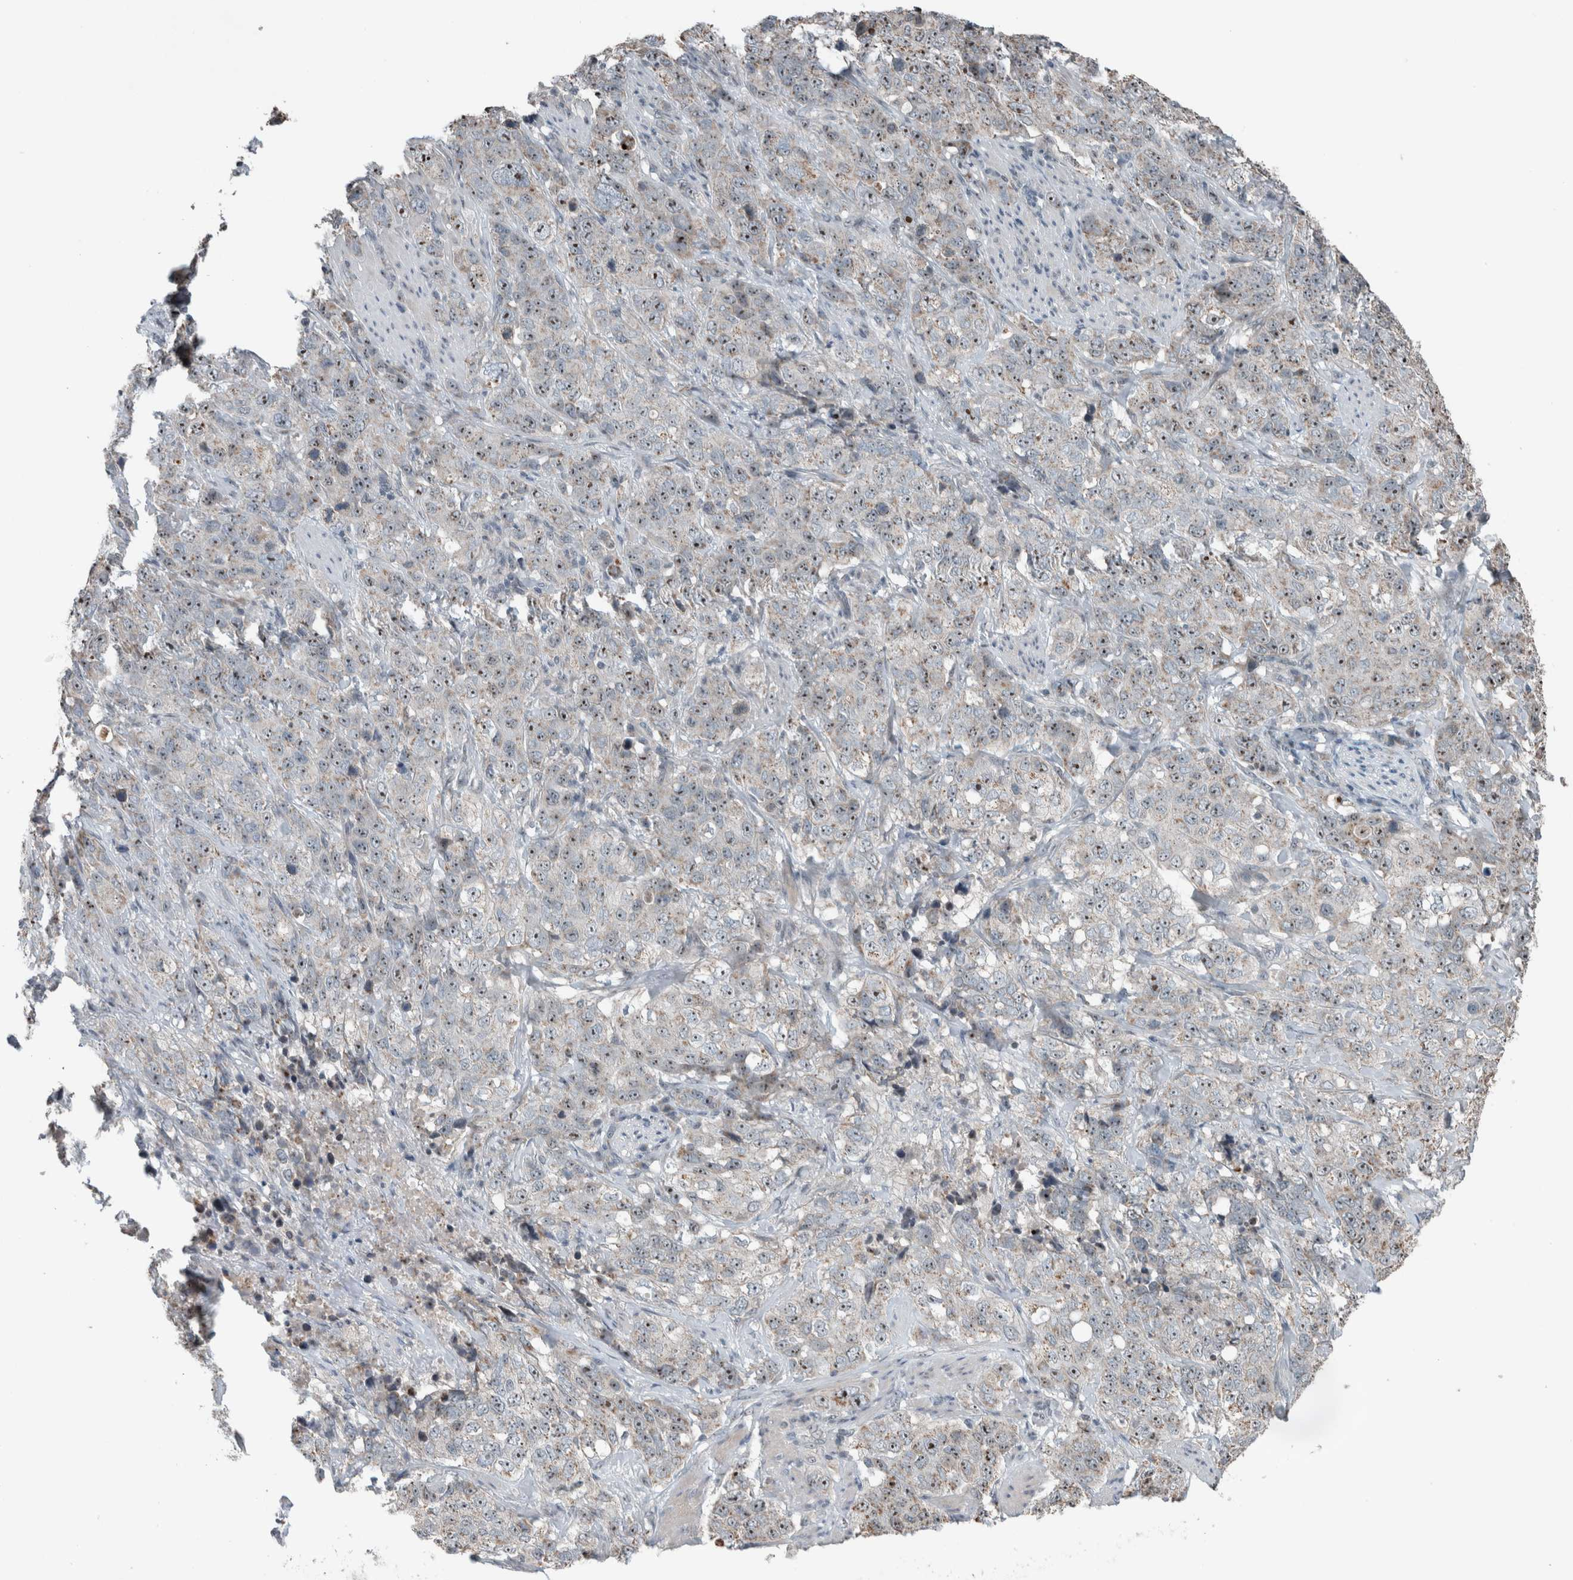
{"staining": {"intensity": "weak", "quantity": ">75%", "location": "nuclear"}, "tissue": "stomach cancer", "cell_type": "Tumor cells", "image_type": "cancer", "snomed": [{"axis": "morphology", "description": "Adenocarcinoma, NOS"}, {"axis": "topography", "description": "Stomach"}], "caption": "Weak nuclear positivity is seen in approximately >75% of tumor cells in adenocarcinoma (stomach). (Brightfield microscopy of DAB IHC at high magnification).", "gene": "RPF1", "patient": {"sex": "male", "age": 48}}